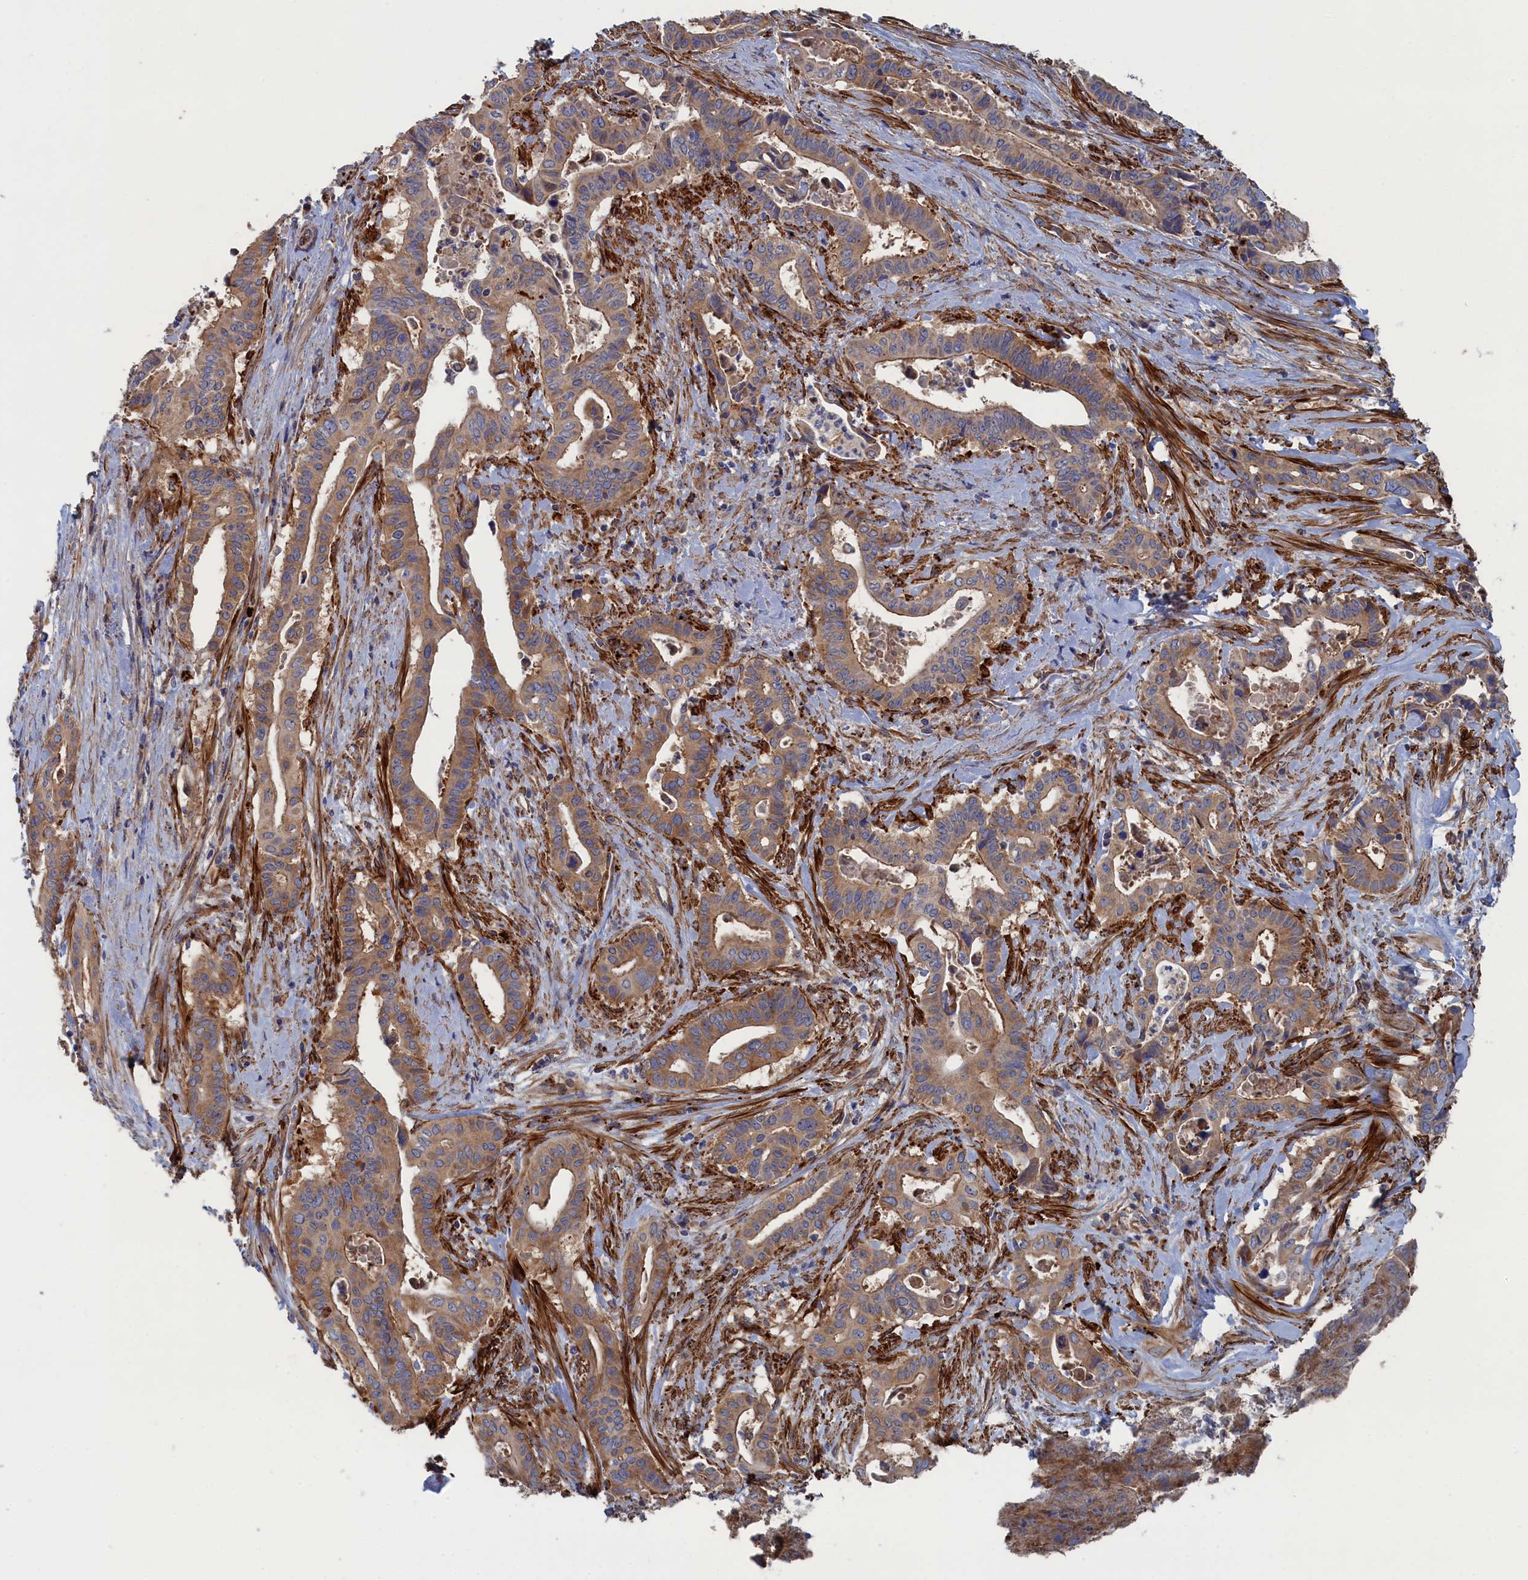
{"staining": {"intensity": "moderate", "quantity": ">75%", "location": "cytoplasmic/membranous"}, "tissue": "pancreatic cancer", "cell_type": "Tumor cells", "image_type": "cancer", "snomed": [{"axis": "morphology", "description": "Adenocarcinoma, NOS"}, {"axis": "topography", "description": "Pancreas"}], "caption": "This is an image of IHC staining of pancreatic cancer (adenocarcinoma), which shows moderate expression in the cytoplasmic/membranous of tumor cells.", "gene": "FILIP1L", "patient": {"sex": "female", "age": 77}}